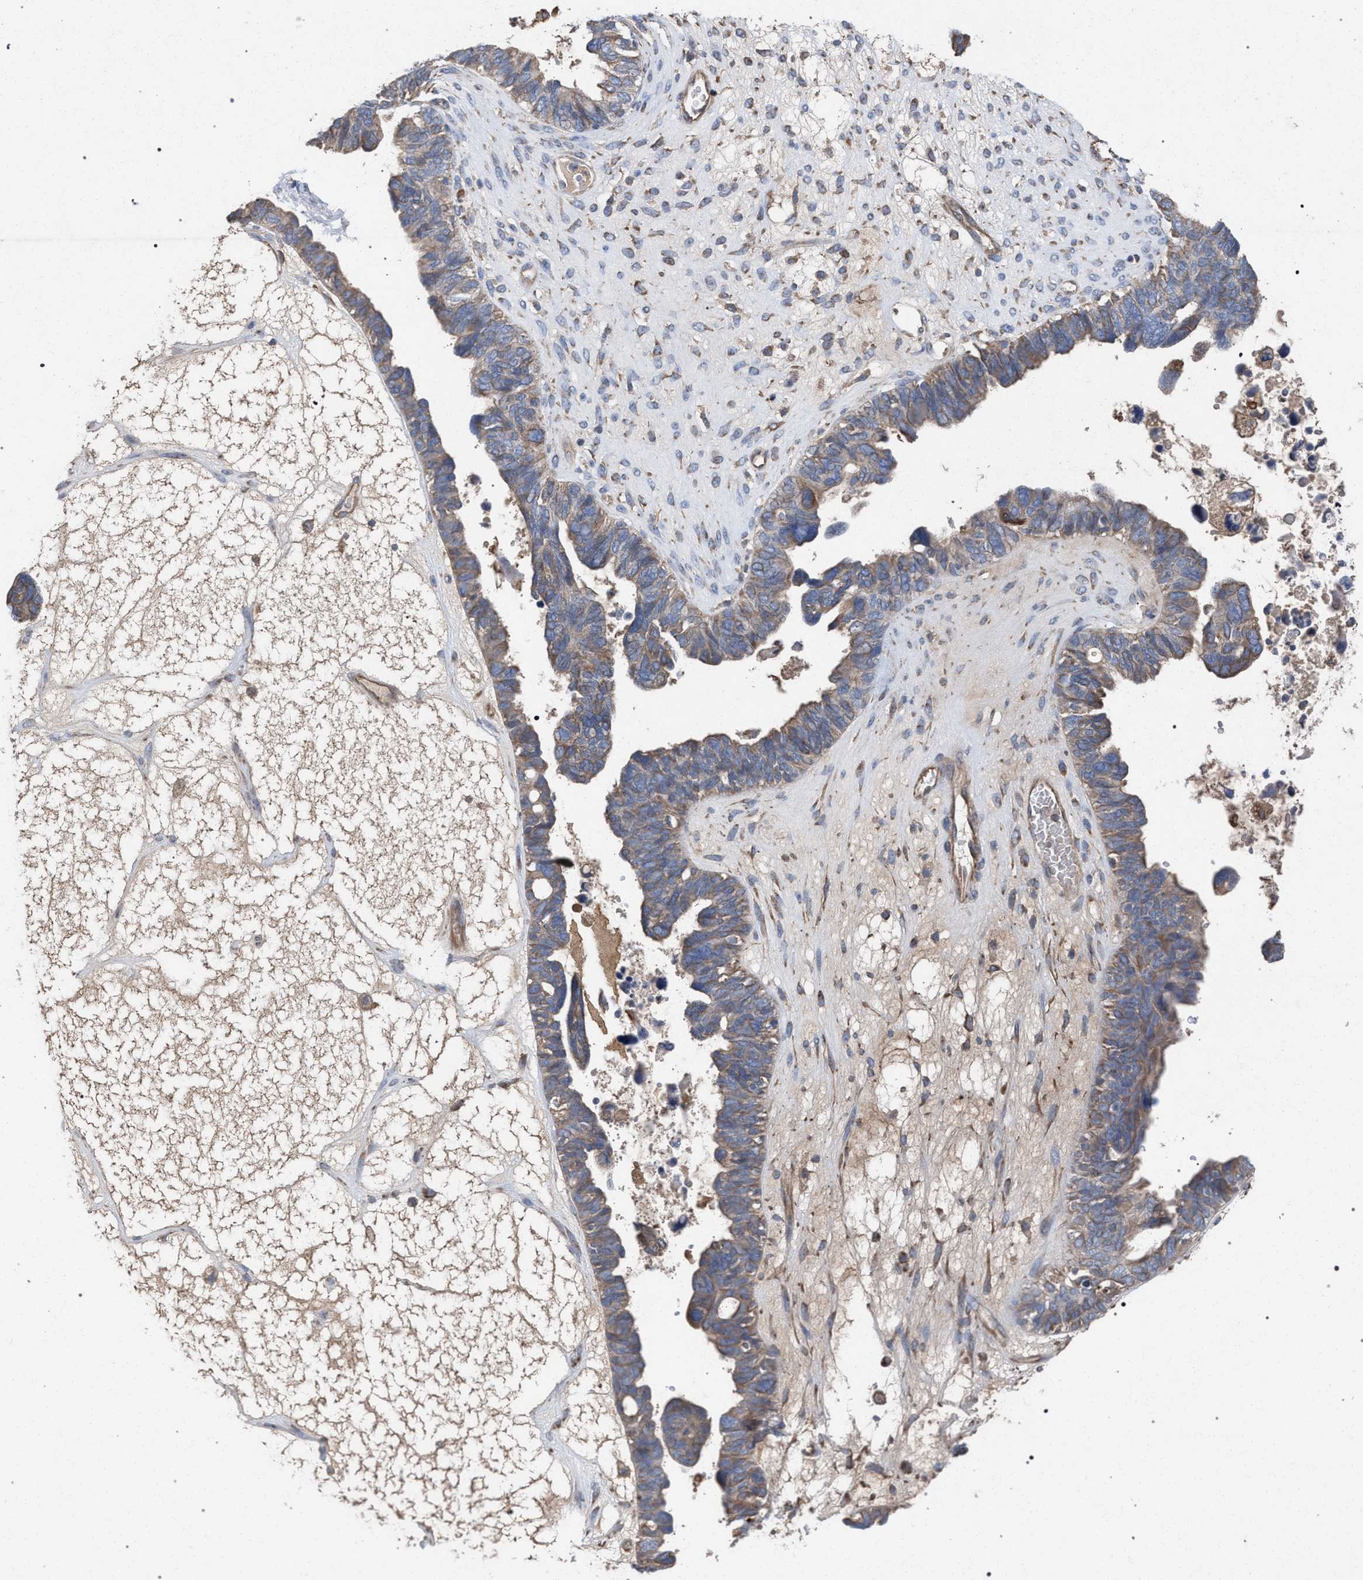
{"staining": {"intensity": "weak", "quantity": ">75%", "location": "cytoplasmic/membranous"}, "tissue": "ovarian cancer", "cell_type": "Tumor cells", "image_type": "cancer", "snomed": [{"axis": "morphology", "description": "Cystadenocarcinoma, serous, NOS"}, {"axis": "topography", "description": "Ovary"}], "caption": "Ovarian cancer tissue demonstrates weak cytoplasmic/membranous staining in about >75% of tumor cells", "gene": "BCL2L12", "patient": {"sex": "female", "age": 79}}